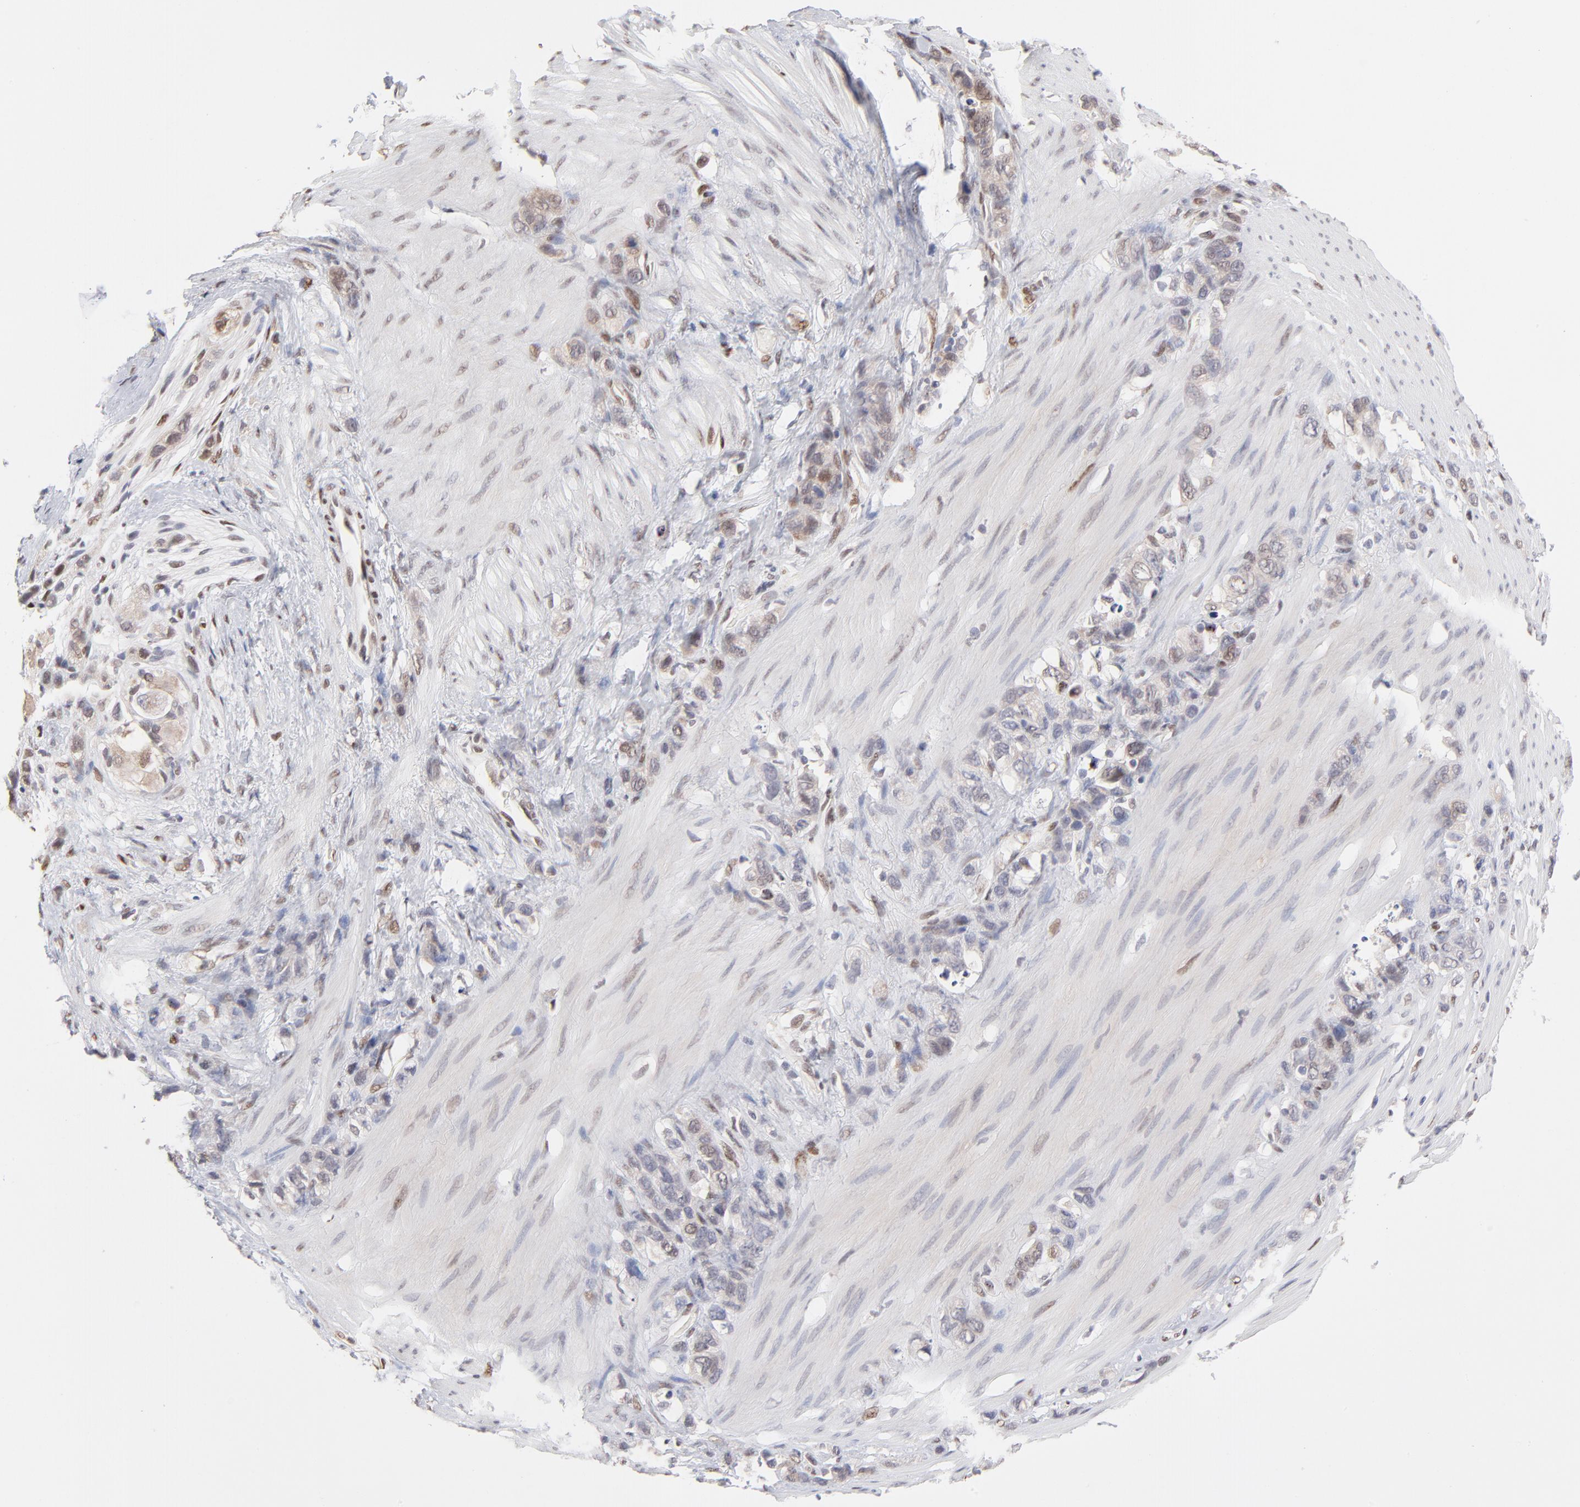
{"staining": {"intensity": "weak", "quantity": "25%-75%", "location": "cytoplasmic/membranous"}, "tissue": "stomach cancer", "cell_type": "Tumor cells", "image_type": "cancer", "snomed": [{"axis": "morphology", "description": "Normal tissue, NOS"}, {"axis": "morphology", "description": "Adenocarcinoma, NOS"}, {"axis": "morphology", "description": "Adenocarcinoma, High grade"}, {"axis": "topography", "description": "Stomach, upper"}, {"axis": "topography", "description": "Stomach"}], "caption": "A photomicrograph of stomach adenocarcinoma stained for a protein reveals weak cytoplasmic/membranous brown staining in tumor cells.", "gene": "STAT3", "patient": {"sex": "female", "age": 65}}